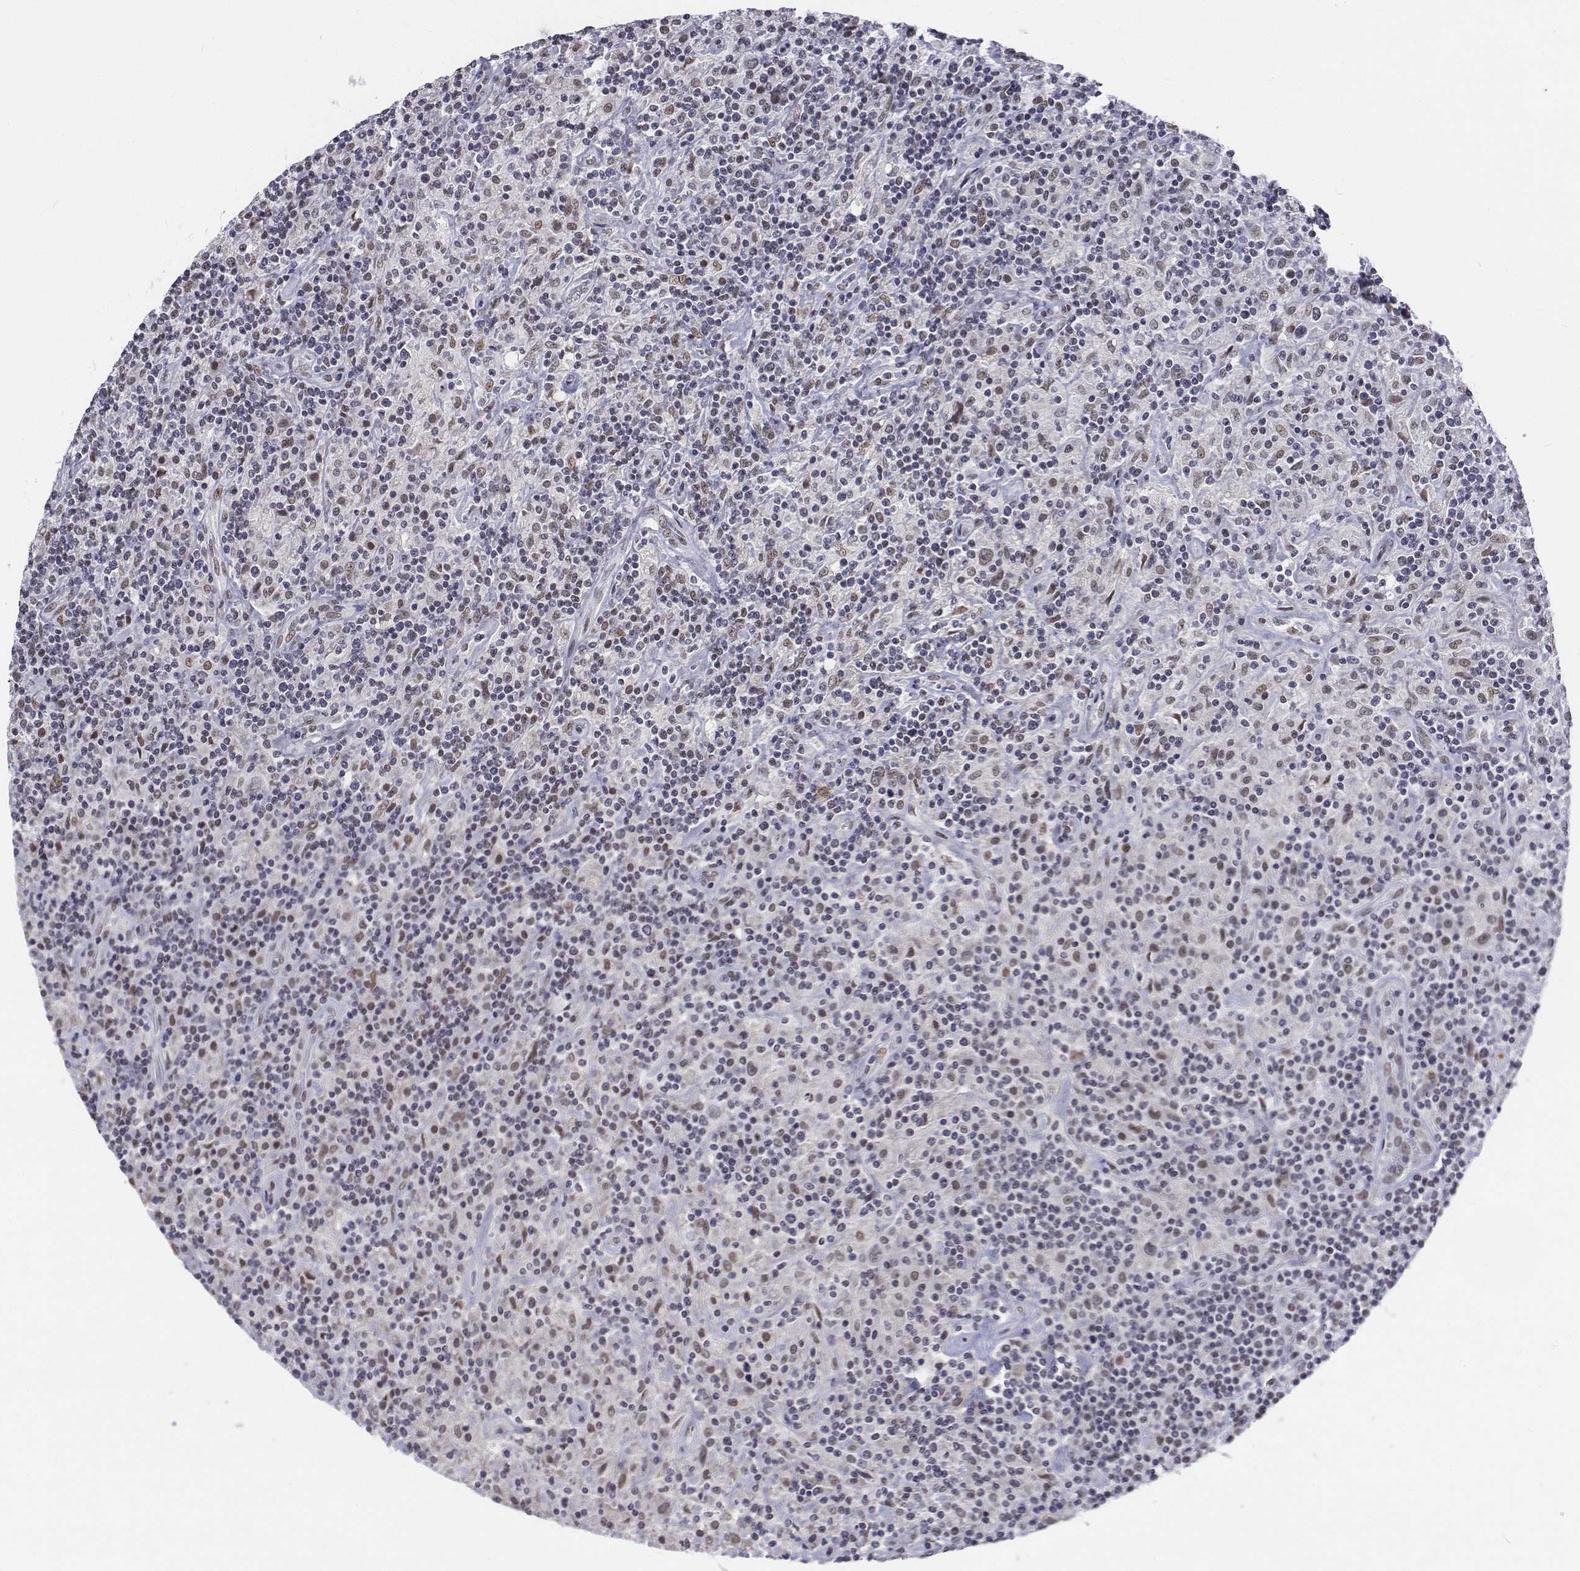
{"staining": {"intensity": "weak", "quantity": ">75%", "location": "nuclear"}, "tissue": "lymphoma", "cell_type": "Tumor cells", "image_type": "cancer", "snomed": [{"axis": "morphology", "description": "Hodgkin's disease, NOS"}, {"axis": "topography", "description": "Lymph node"}], "caption": "Weak nuclear positivity is appreciated in about >75% of tumor cells in lymphoma.", "gene": "ATRX", "patient": {"sex": "male", "age": 70}}